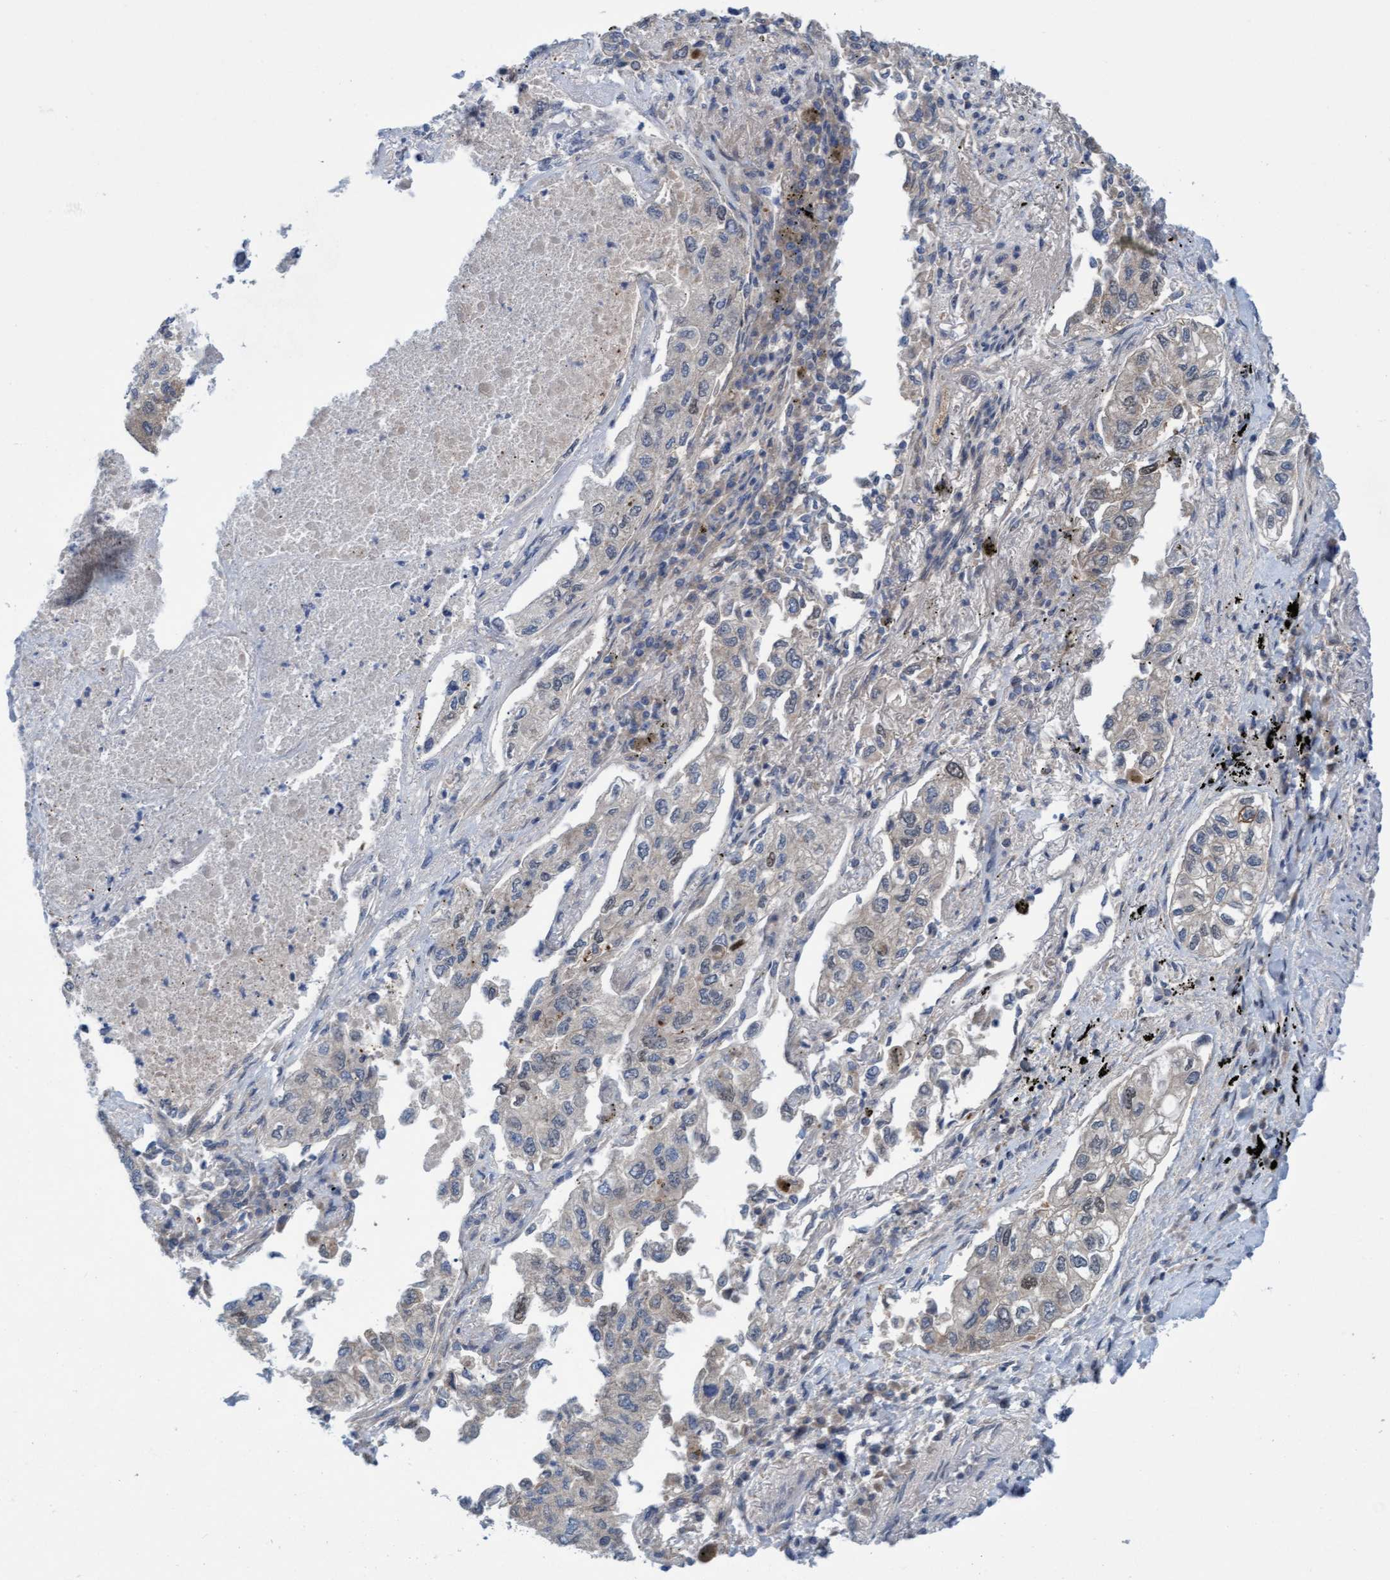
{"staining": {"intensity": "negative", "quantity": "none", "location": "none"}, "tissue": "lung cancer", "cell_type": "Tumor cells", "image_type": "cancer", "snomed": [{"axis": "morphology", "description": "Inflammation, NOS"}, {"axis": "morphology", "description": "Adenocarcinoma, NOS"}, {"axis": "topography", "description": "Lung"}], "caption": "Tumor cells show no significant protein staining in lung adenocarcinoma.", "gene": "KLHL25", "patient": {"sex": "male", "age": 63}}